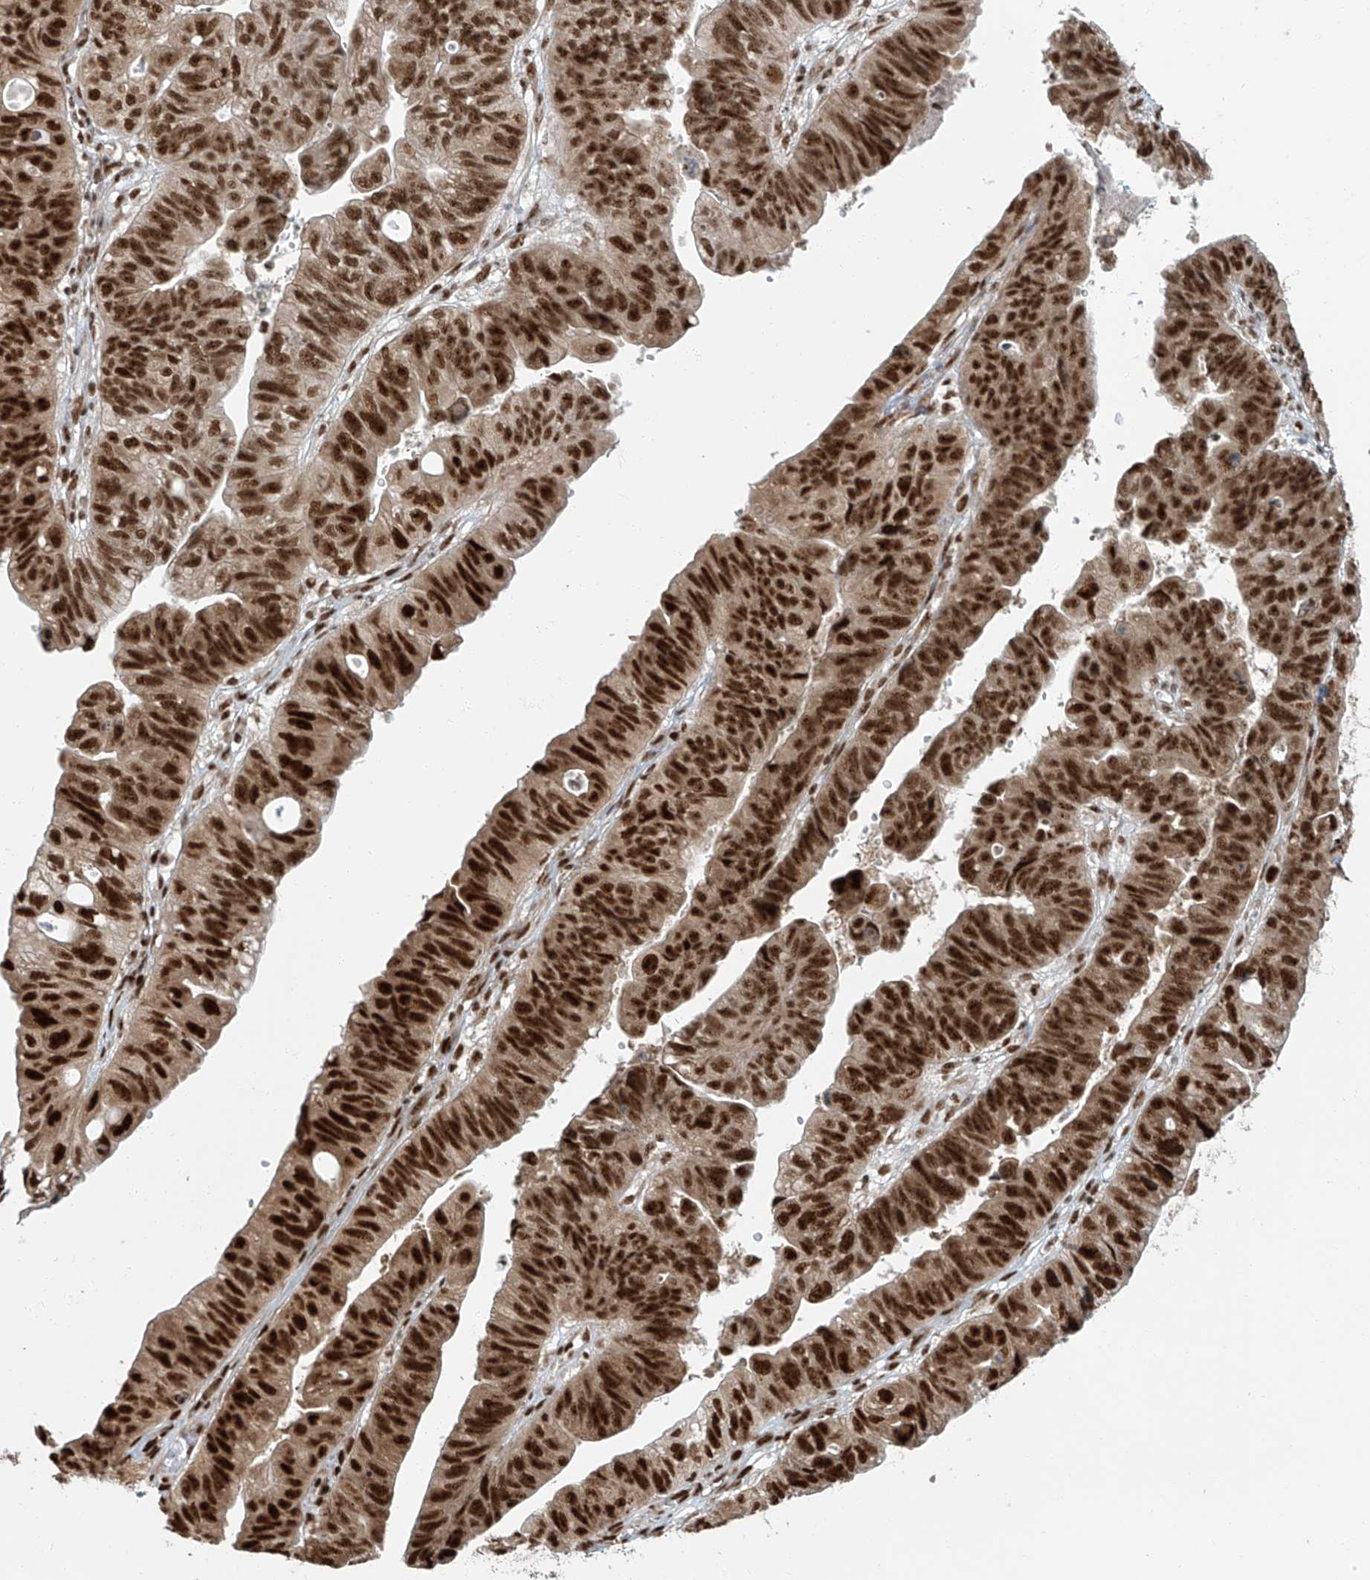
{"staining": {"intensity": "strong", "quantity": ">75%", "location": "nuclear"}, "tissue": "stomach cancer", "cell_type": "Tumor cells", "image_type": "cancer", "snomed": [{"axis": "morphology", "description": "Adenocarcinoma, NOS"}, {"axis": "topography", "description": "Stomach"}], "caption": "Stomach cancer (adenocarcinoma) stained for a protein (brown) displays strong nuclear positive positivity in about >75% of tumor cells.", "gene": "FAM193B", "patient": {"sex": "male", "age": 59}}